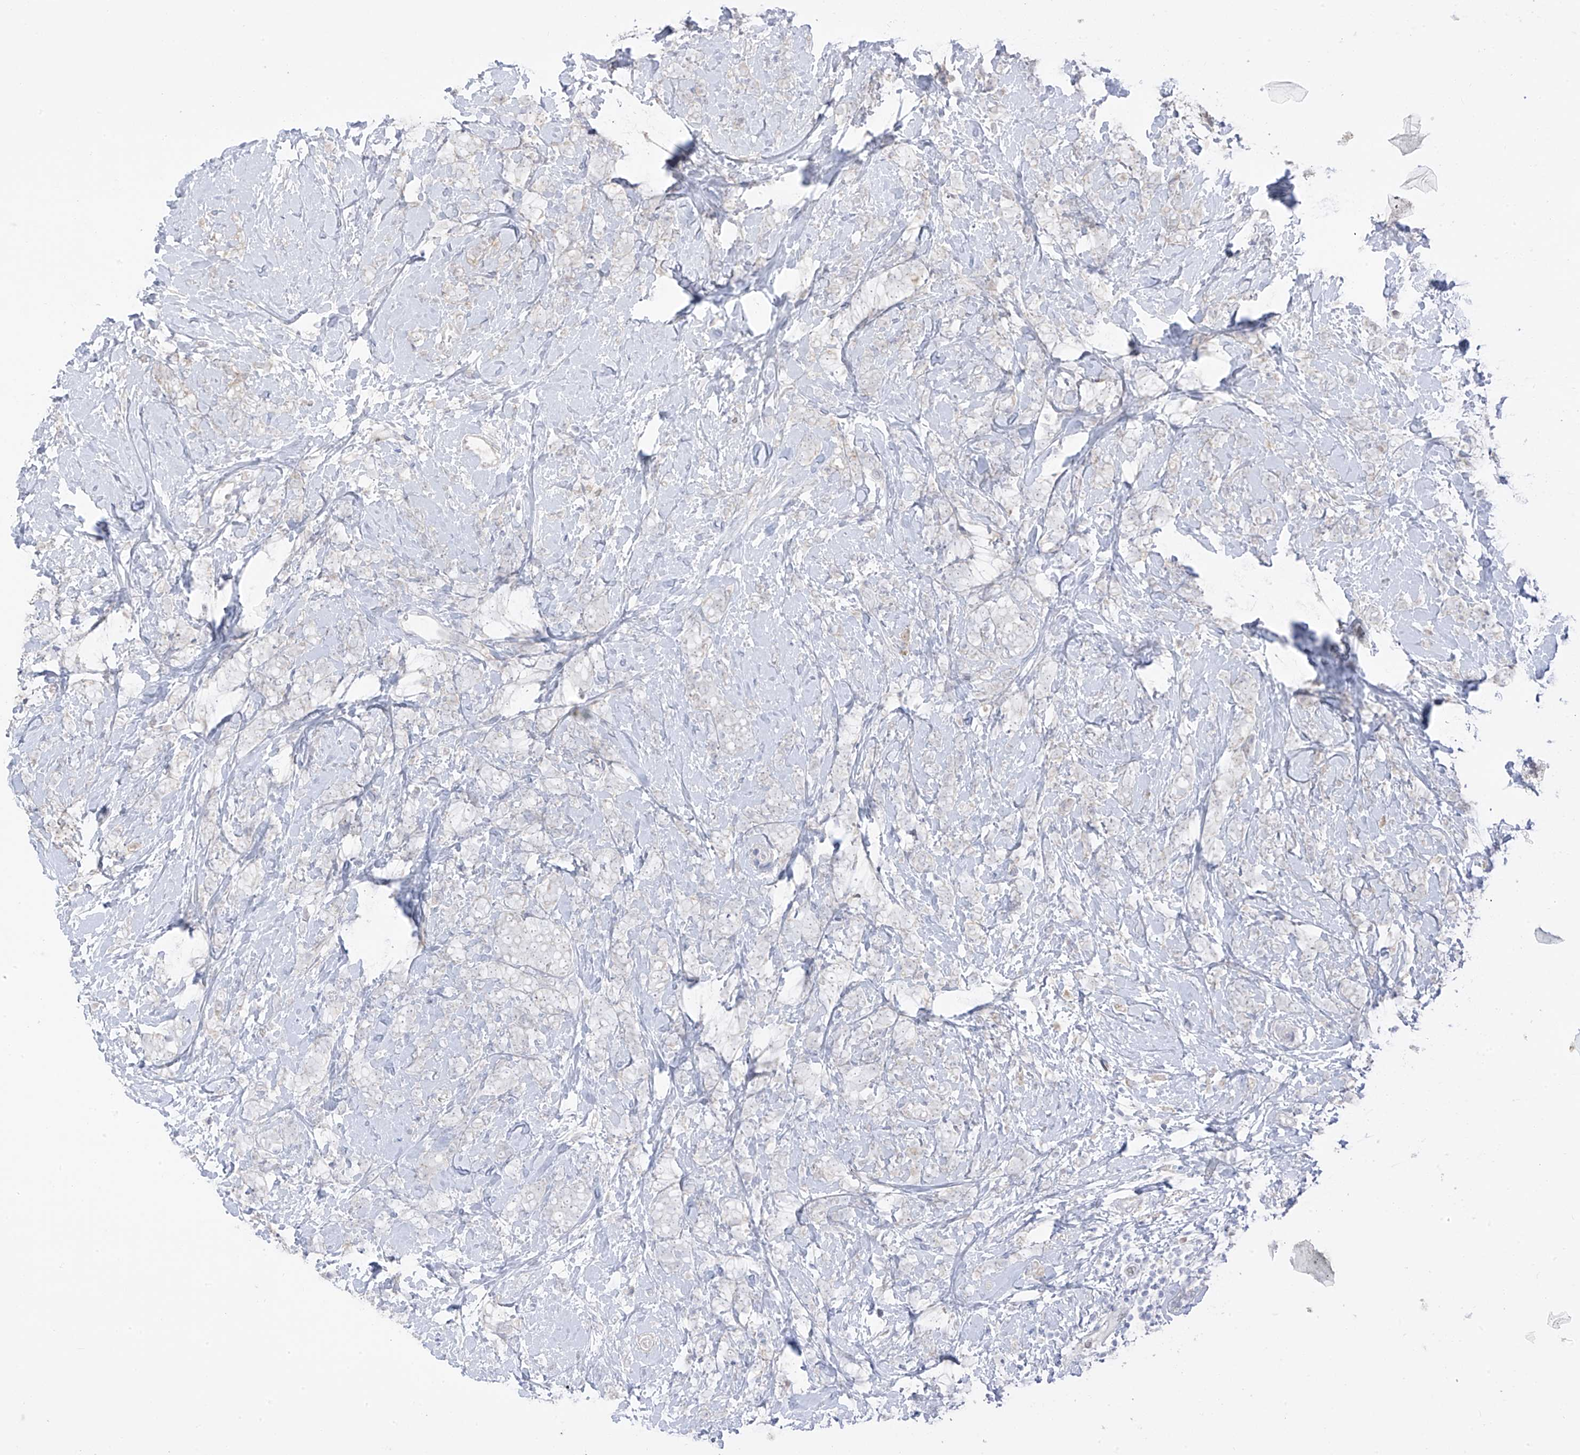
{"staining": {"intensity": "negative", "quantity": "none", "location": "none"}, "tissue": "breast cancer", "cell_type": "Tumor cells", "image_type": "cancer", "snomed": [{"axis": "morphology", "description": "Lobular carcinoma"}, {"axis": "topography", "description": "Breast"}], "caption": "Immunohistochemistry histopathology image of neoplastic tissue: human breast cancer stained with DAB (3,3'-diaminobenzidine) displays no significant protein positivity in tumor cells. (DAB (3,3'-diaminobenzidine) immunohistochemistry, high magnification).", "gene": "DCDC2", "patient": {"sex": "female", "age": 58}}